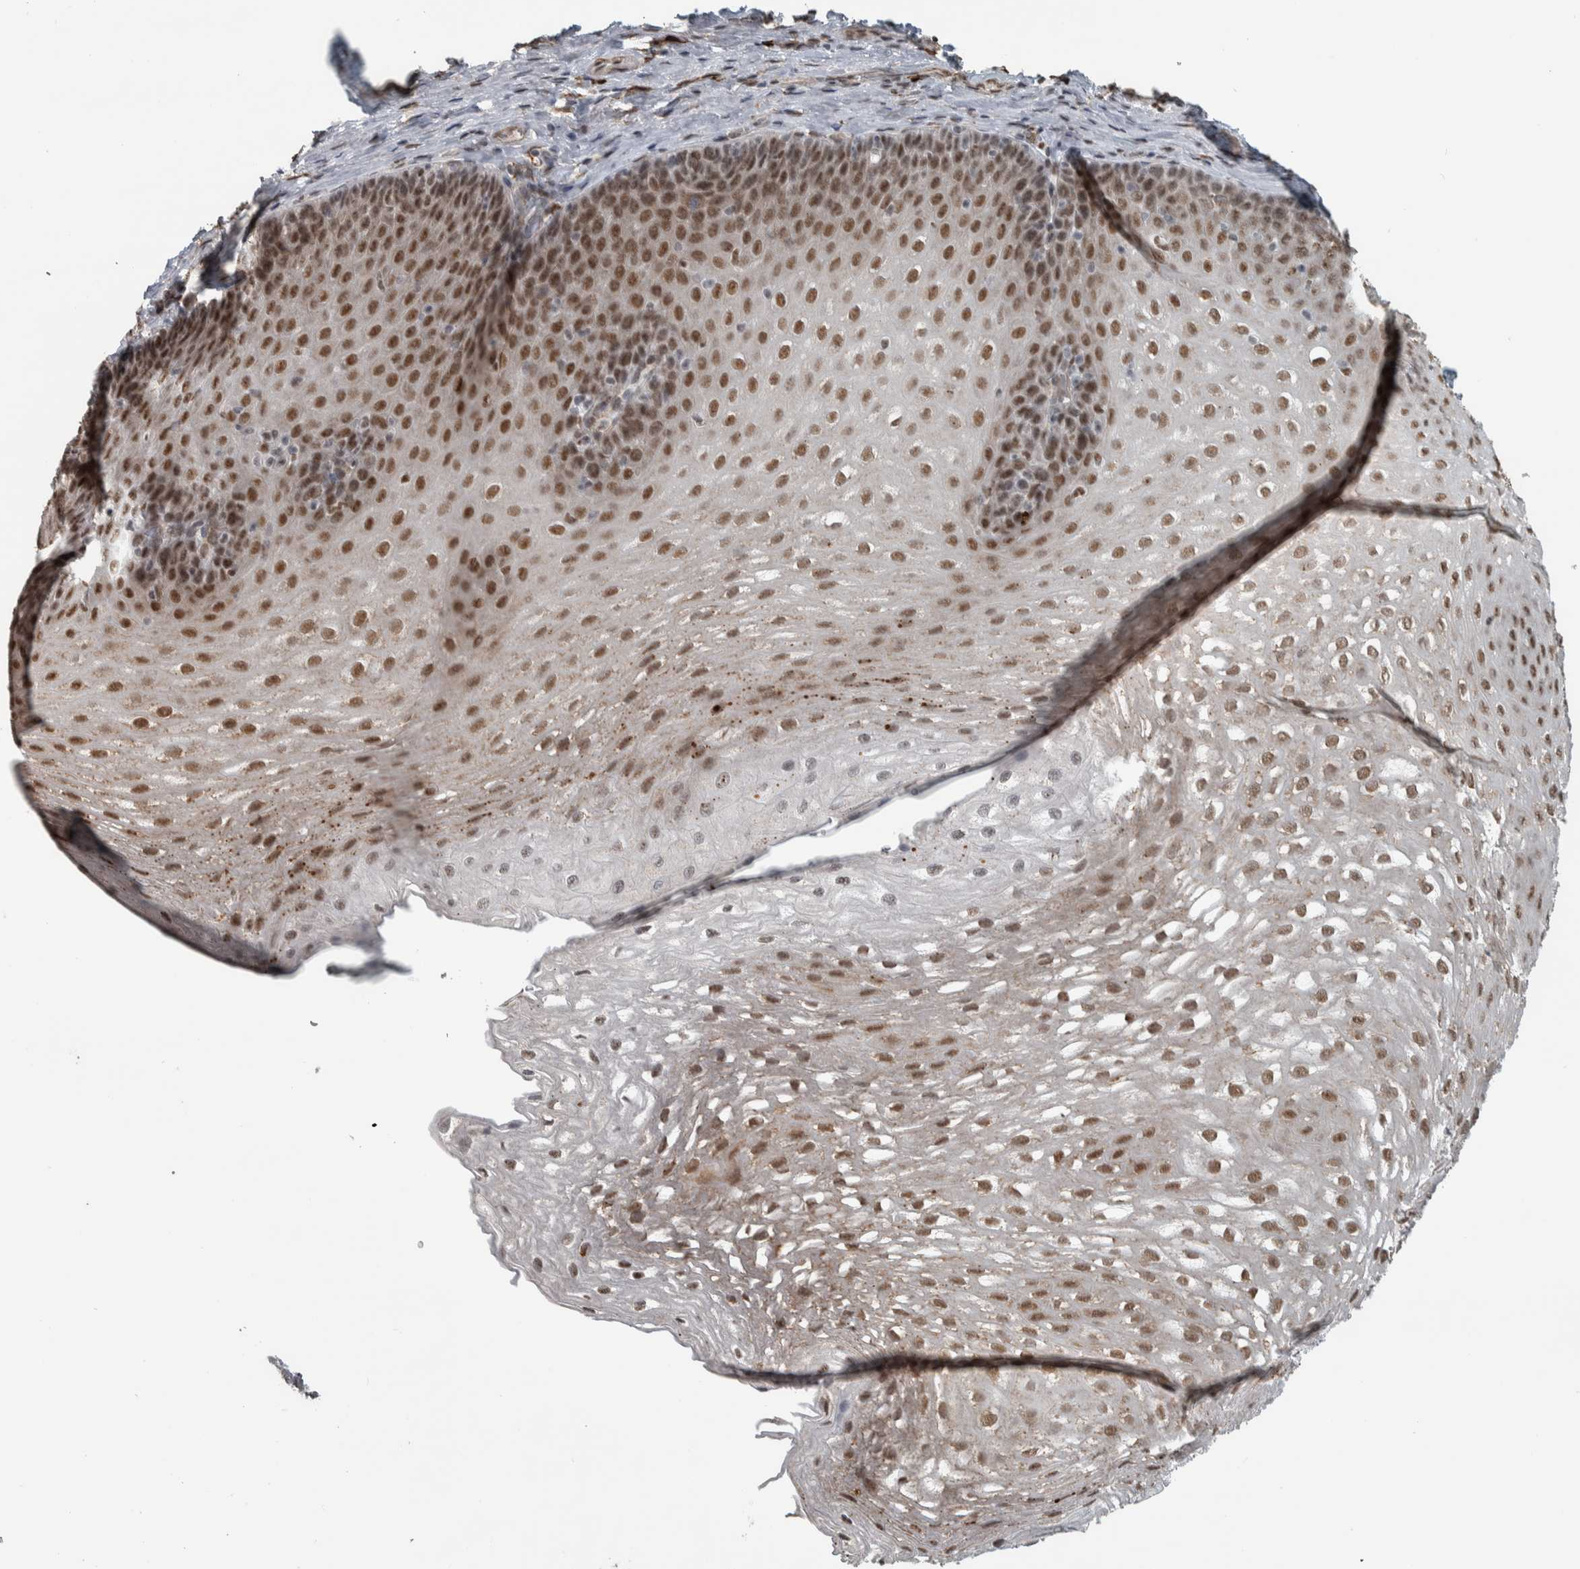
{"staining": {"intensity": "moderate", "quantity": ">75%", "location": "nuclear"}, "tissue": "esophagus", "cell_type": "Squamous epithelial cells", "image_type": "normal", "snomed": [{"axis": "morphology", "description": "Normal tissue, NOS"}, {"axis": "topography", "description": "Esophagus"}], "caption": "DAB (3,3'-diaminobenzidine) immunohistochemical staining of benign esophagus displays moderate nuclear protein staining in approximately >75% of squamous epithelial cells.", "gene": "DDX42", "patient": {"sex": "female", "age": 66}}